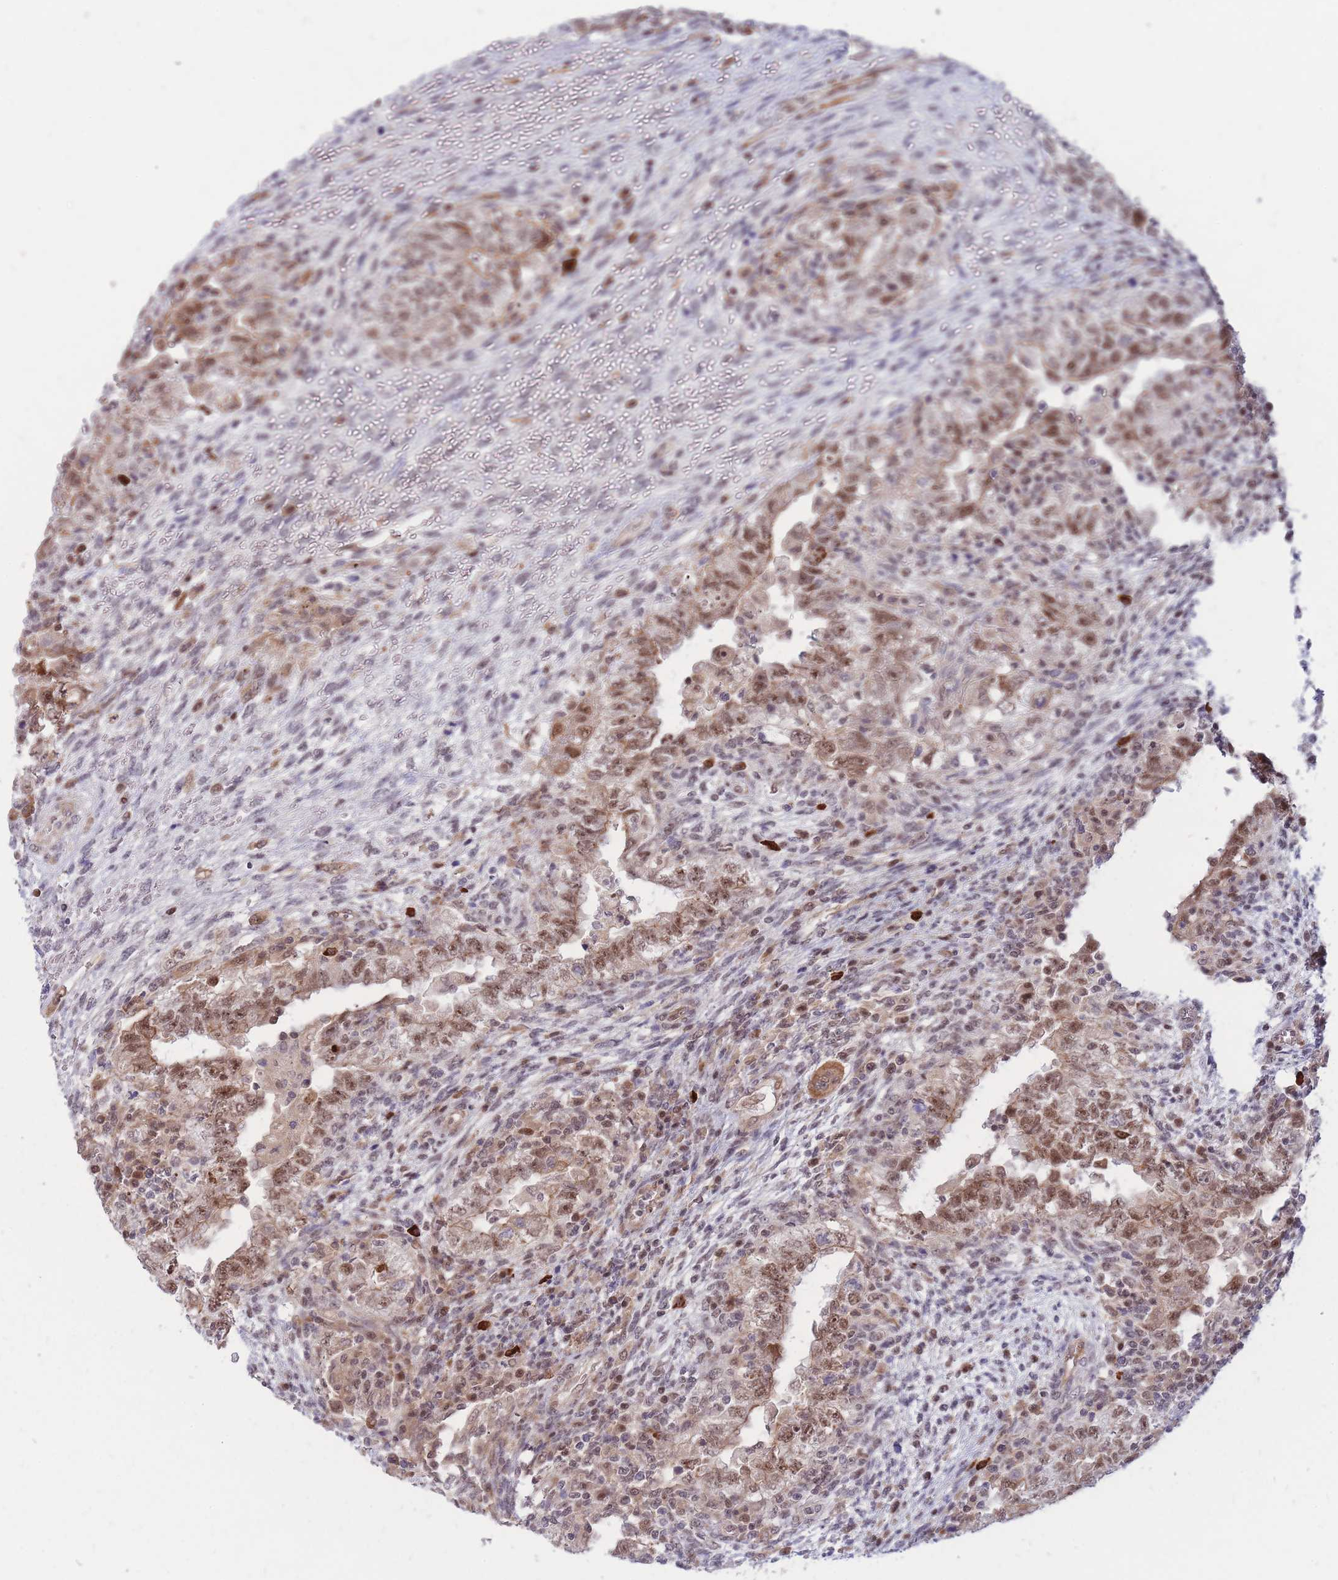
{"staining": {"intensity": "moderate", "quantity": ">75%", "location": "nuclear"}, "tissue": "testis cancer", "cell_type": "Tumor cells", "image_type": "cancer", "snomed": [{"axis": "morphology", "description": "Carcinoma, Embryonal, NOS"}, {"axis": "topography", "description": "Testis"}], "caption": "An immunohistochemistry photomicrograph of tumor tissue is shown. Protein staining in brown shows moderate nuclear positivity in testis cancer (embryonal carcinoma) within tumor cells.", "gene": "ERICH6B", "patient": {"sex": "male", "age": 26}}